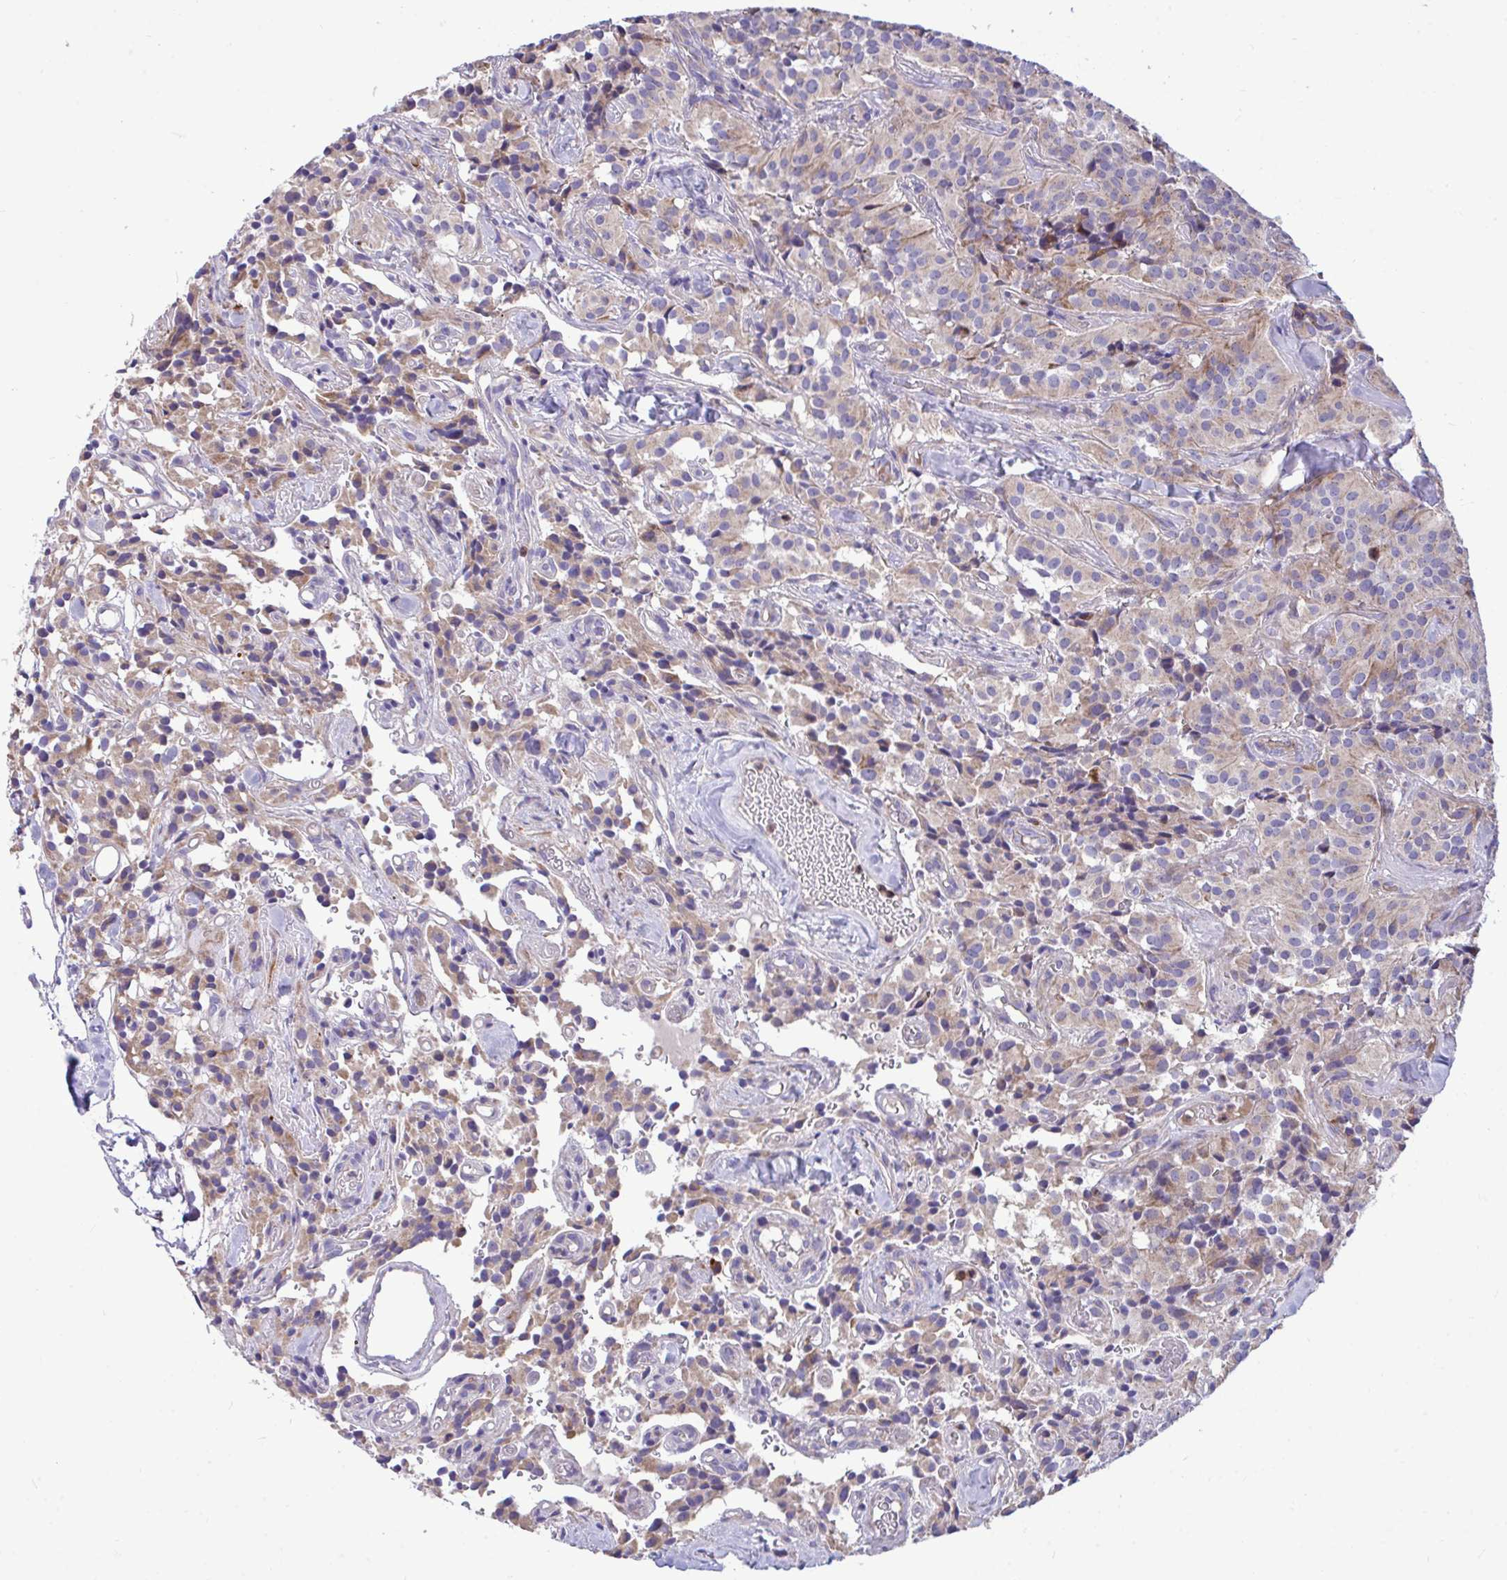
{"staining": {"intensity": "moderate", "quantity": ">75%", "location": "cytoplasmic/membranous"}, "tissue": "glioma", "cell_type": "Tumor cells", "image_type": "cancer", "snomed": [{"axis": "morphology", "description": "Glioma, malignant, Low grade"}, {"axis": "topography", "description": "Brain"}], "caption": "DAB (3,3'-diaminobenzidine) immunohistochemical staining of human glioma demonstrates moderate cytoplasmic/membranous protein expression in about >75% of tumor cells.", "gene": "MRPS16", "patient": {"sex": "male", "age": 42}}